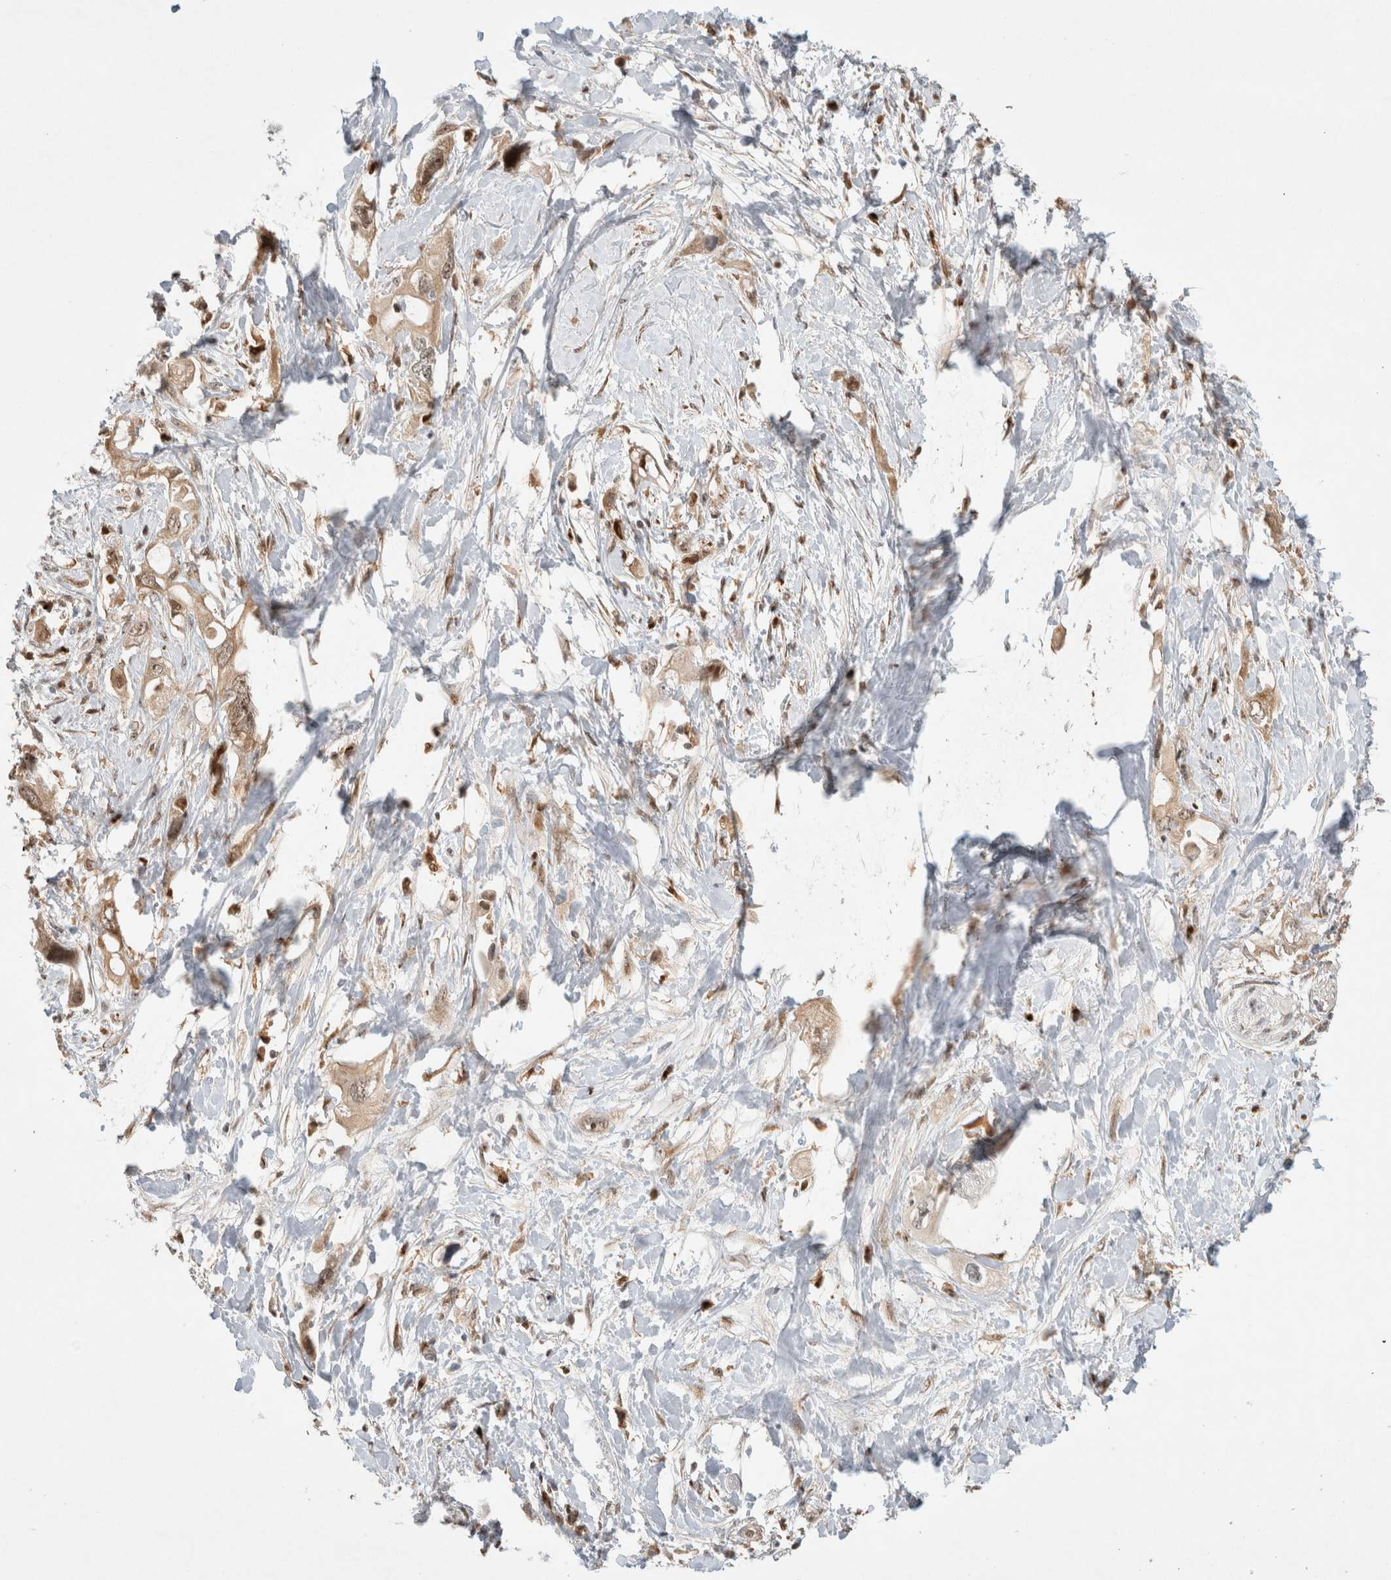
{"staining": {"intensity": "weak", "quantity": ">75%", "location": "cytoplasmic/membranous,nuclear"}, "tissue": "pancreatic cancer", "cell_type": "Tumor cells", "image_type": "cancer", "snomed": [{"axis": "morphology", "description": "Adenocarcinoma, NOS"}, {"axis": "topography", "description": "Pancreas"}], "caption": "Adenocarcinoma (pancreatic) stained for a protein (brown) exhibits weak cytoplasmic/membranous and nuclear positive expression in approximately >75% of tumor cells.", "gene": "OTUD6B", "patient": {"sex": "female", "age": 56}}